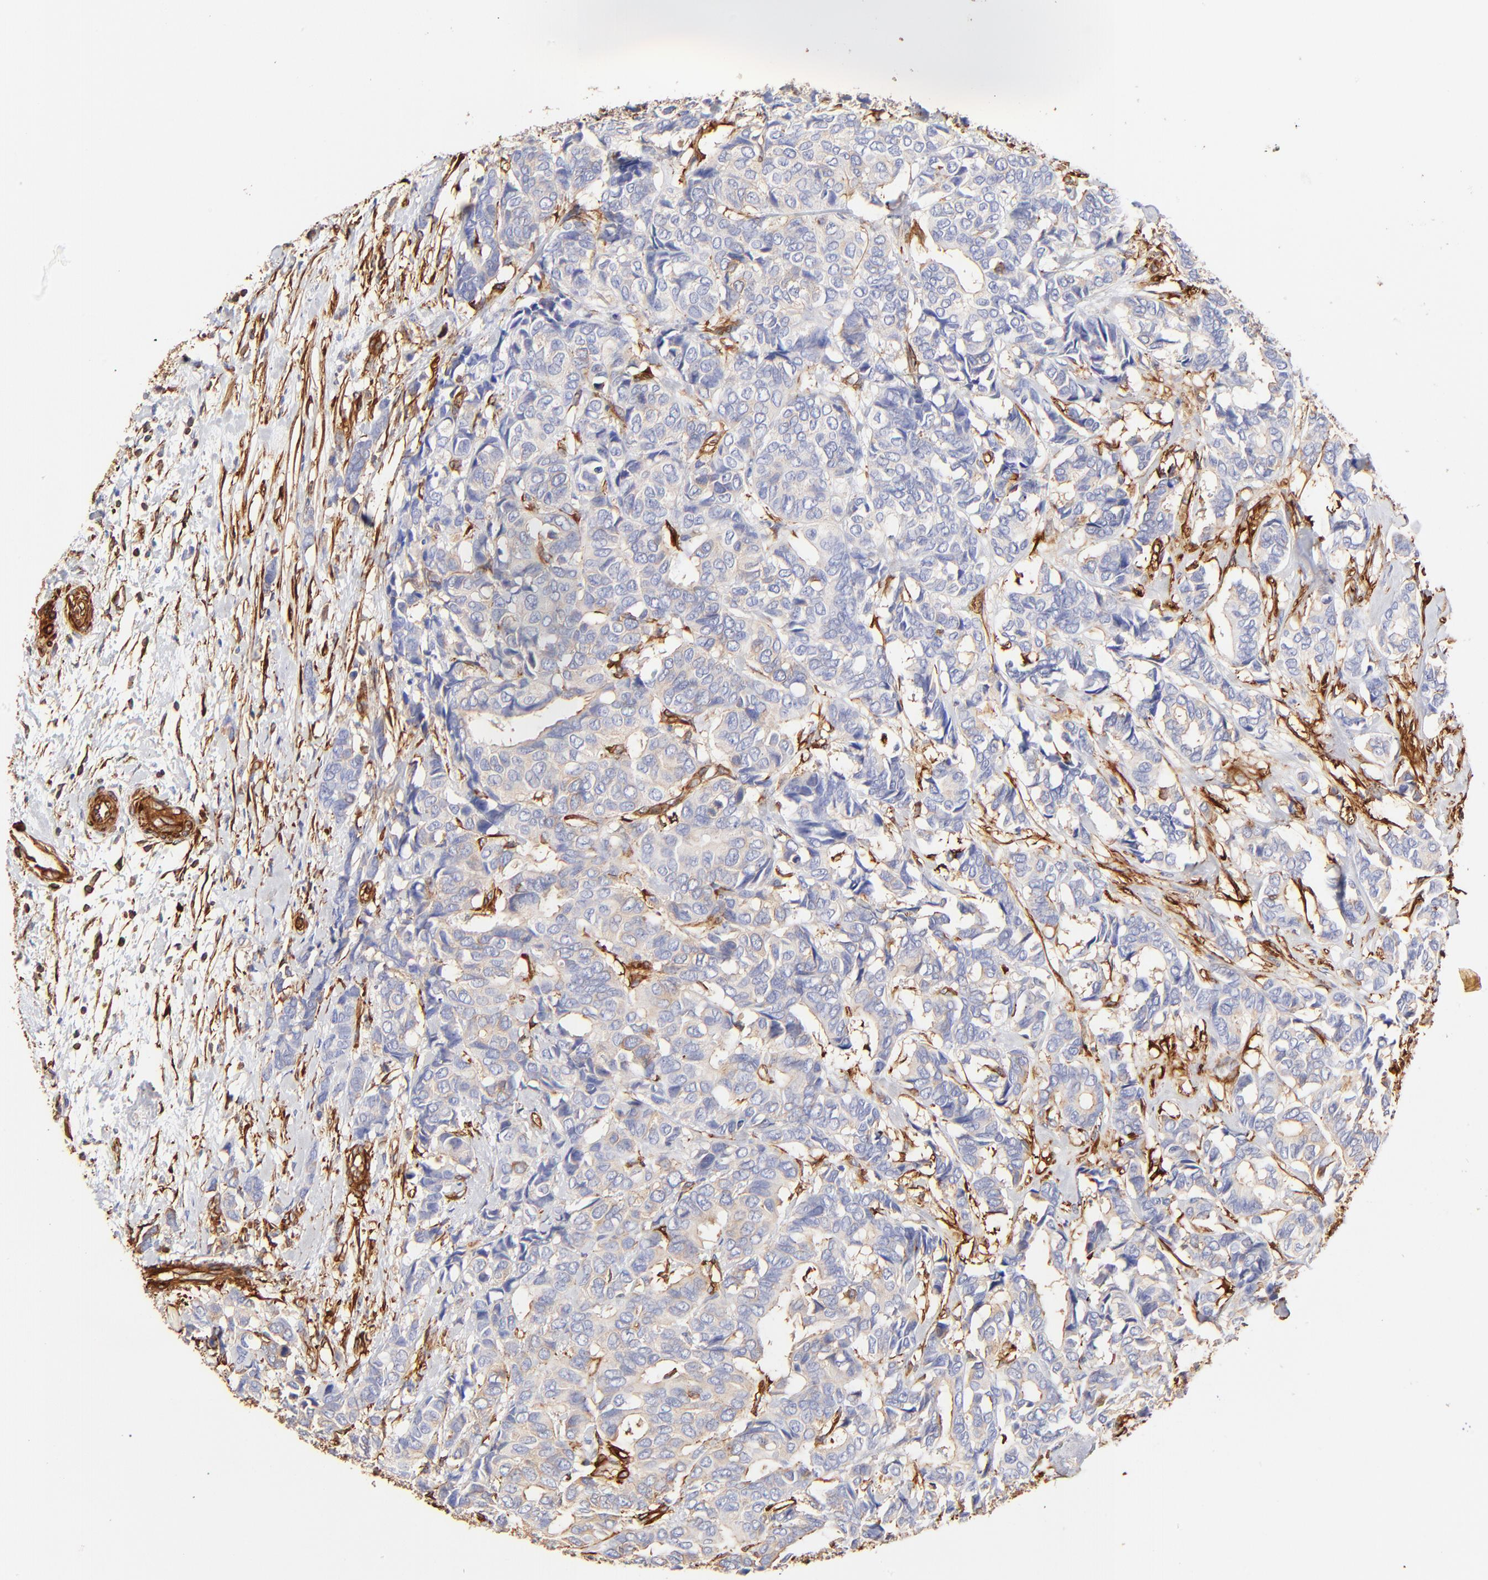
{"staining": {"intensity": "weak", "quantity": "25%-75%", "location": "cytoplasmic/membranous"}, "tissue": "breast cancer", "cell_type": "Tumor cells", "image_type": "cancer", "snomed": [{"axis": "morphology", "description": "Duct carcinoma"}, {"axis": "topography", "description": "Breast"}], "caption": "Approximately 25%-75% of tumor cells in intraductal carcinoma (breast) show weak cytoplasmic/membranous protein positivity as visualized by brown immunohistochemical staining.", "gene": "FLNA", "patient": {"sex": "female", "age": 87}}